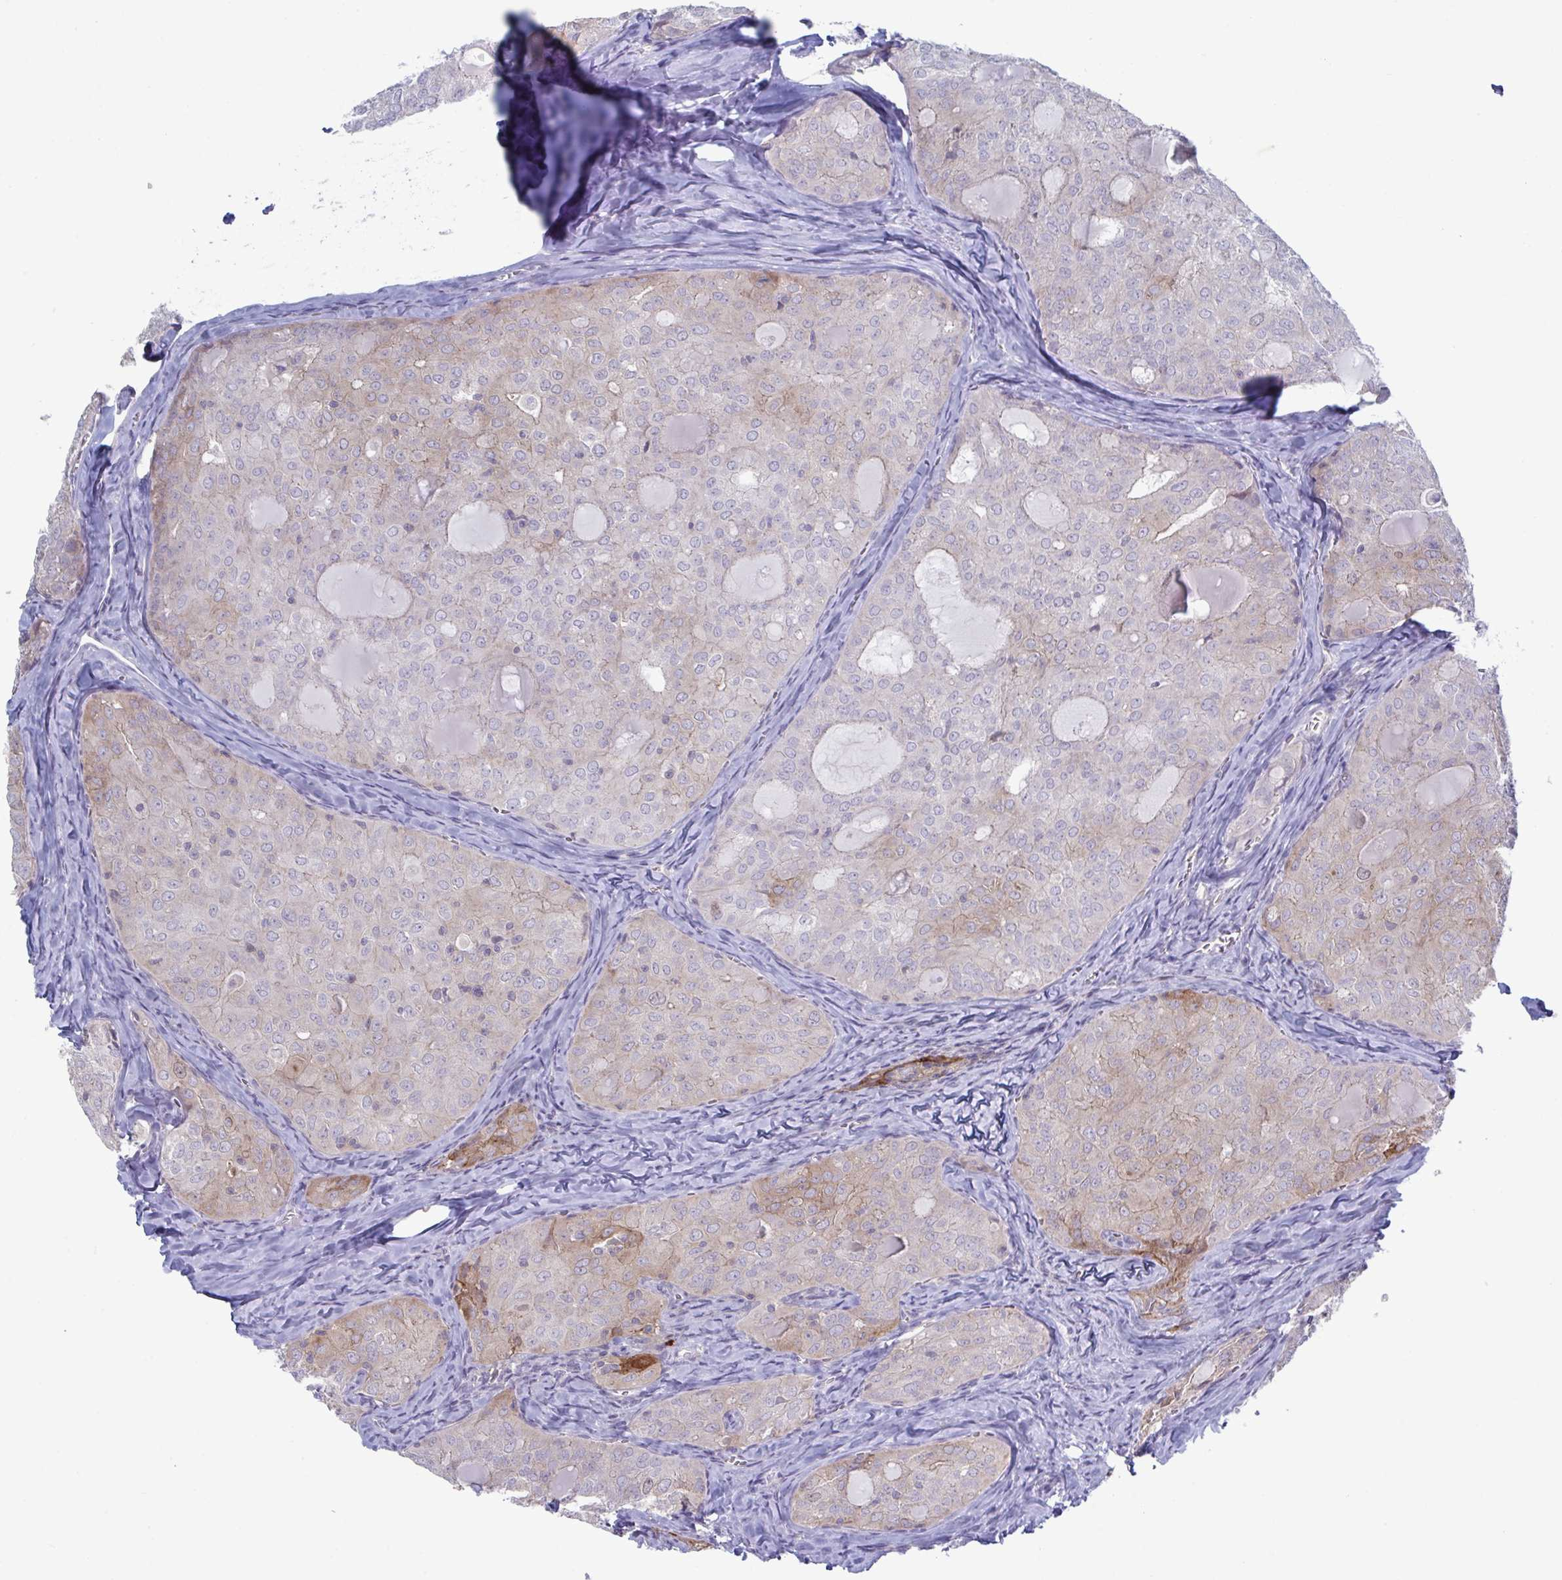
{"staining": {"intensity": "weak", "quantity": "<25%", "location": "cytoplasmic/membranous"}, "tissue": "thyroid cancer", "cell_type": "Tumor cells", "image_type": "cancer", "snomed": [{"axis": "morphology", "description": "Follicular adenoma carcinoma, NOS"}, {"axis": "topography", "description": "Thyroid gland"}], "caption": "The image demonstrates no staining of tumor cells in follicular adenoma carcinoma (thyroid).", "gene": "STK26", "patient": {"sex": "male", "age": 75}}